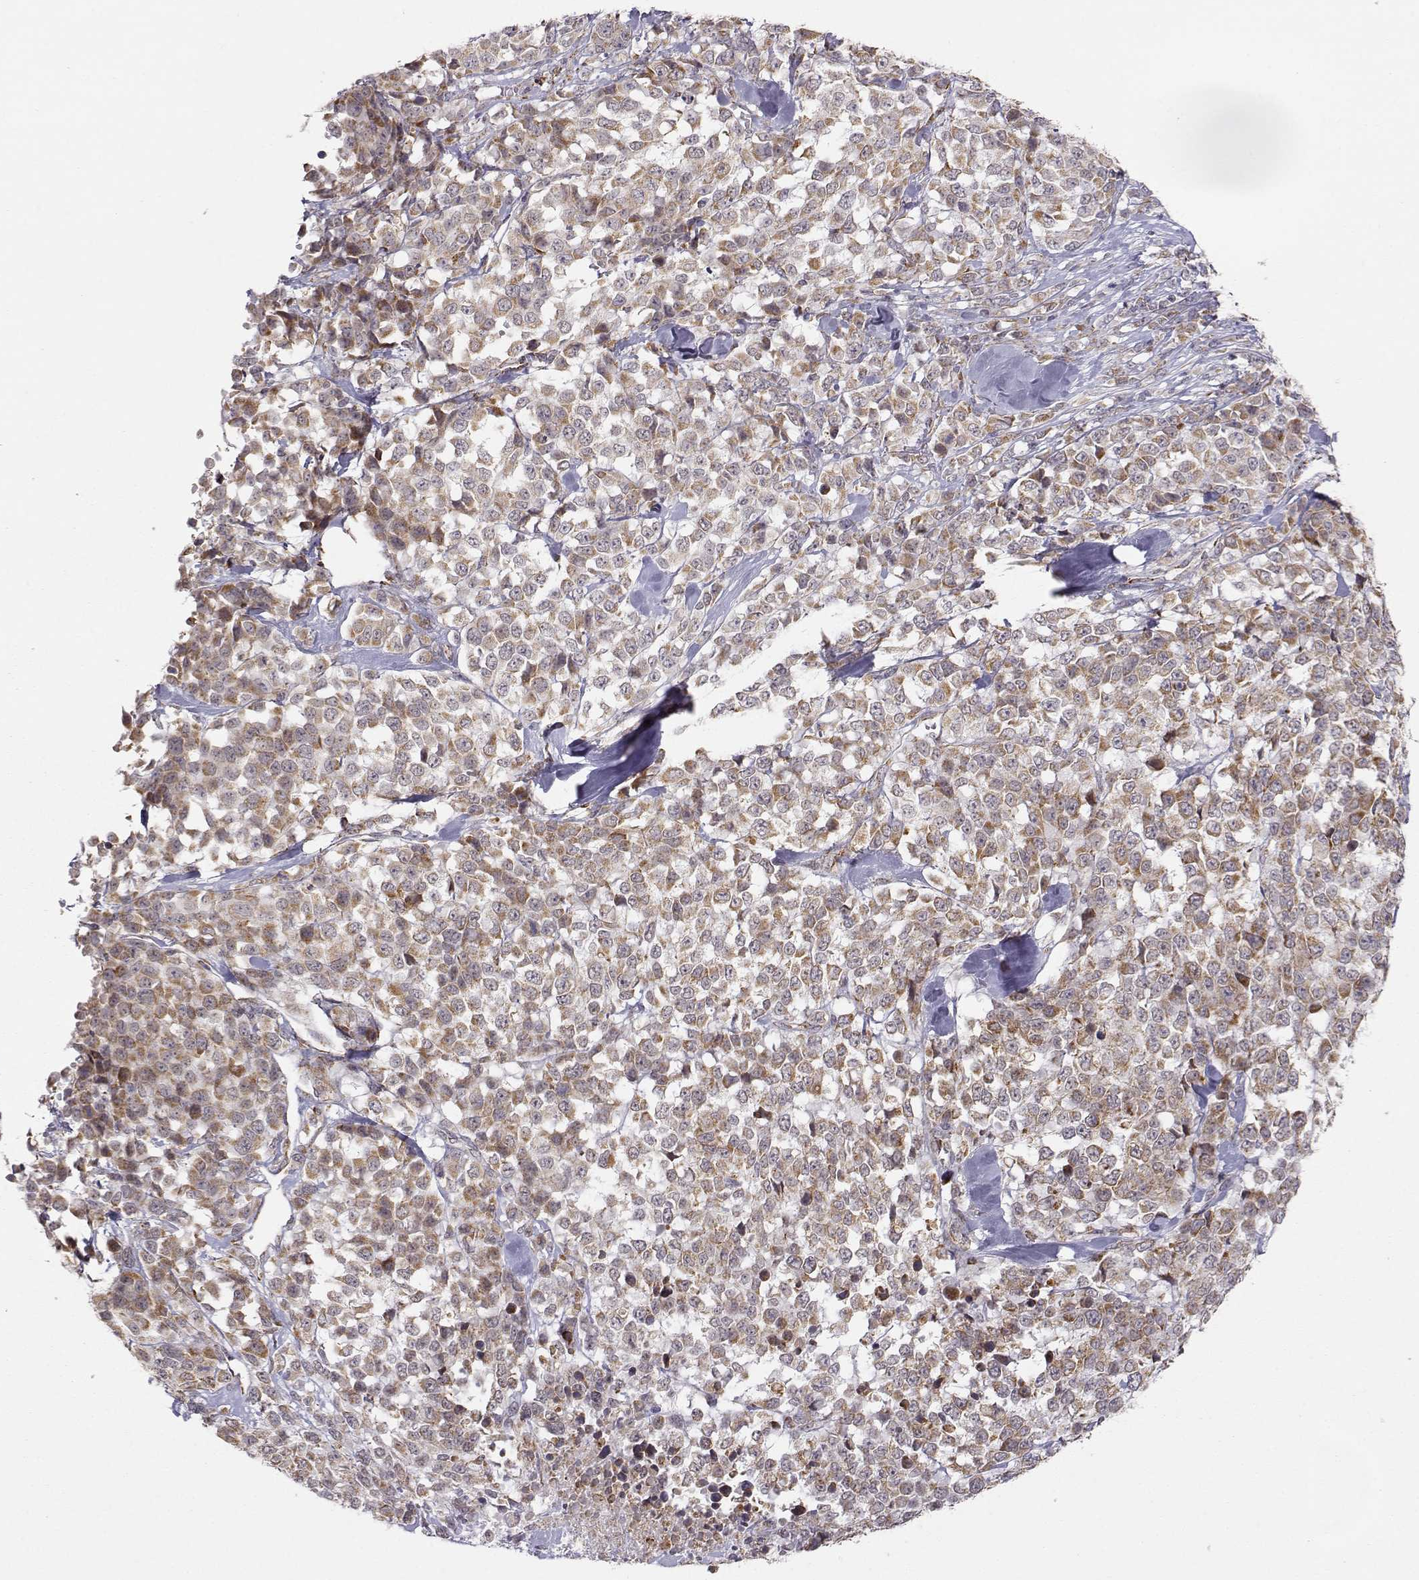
{"staining": {"intensity": "weak", "quantity": ">75%", "location": "cytoplasmic/membranous"}, "tissue": "melanoma", "cell_type": "Tumor cells", "image_type": "cancer", "snomed": [{"axis": "morphology", "description": "Malignant melanoma, Metastatic site"}, {"axis": "topography", "description": "Skin"}], "caption": "Protein expression analysis of malignant melanoma (metastatic site) exhibits weak cytoplasmic/membranous expression in approximately >75% of tumor cells.", "gene": "EXOG", "patient": {"sex": "male", "age": 84}}